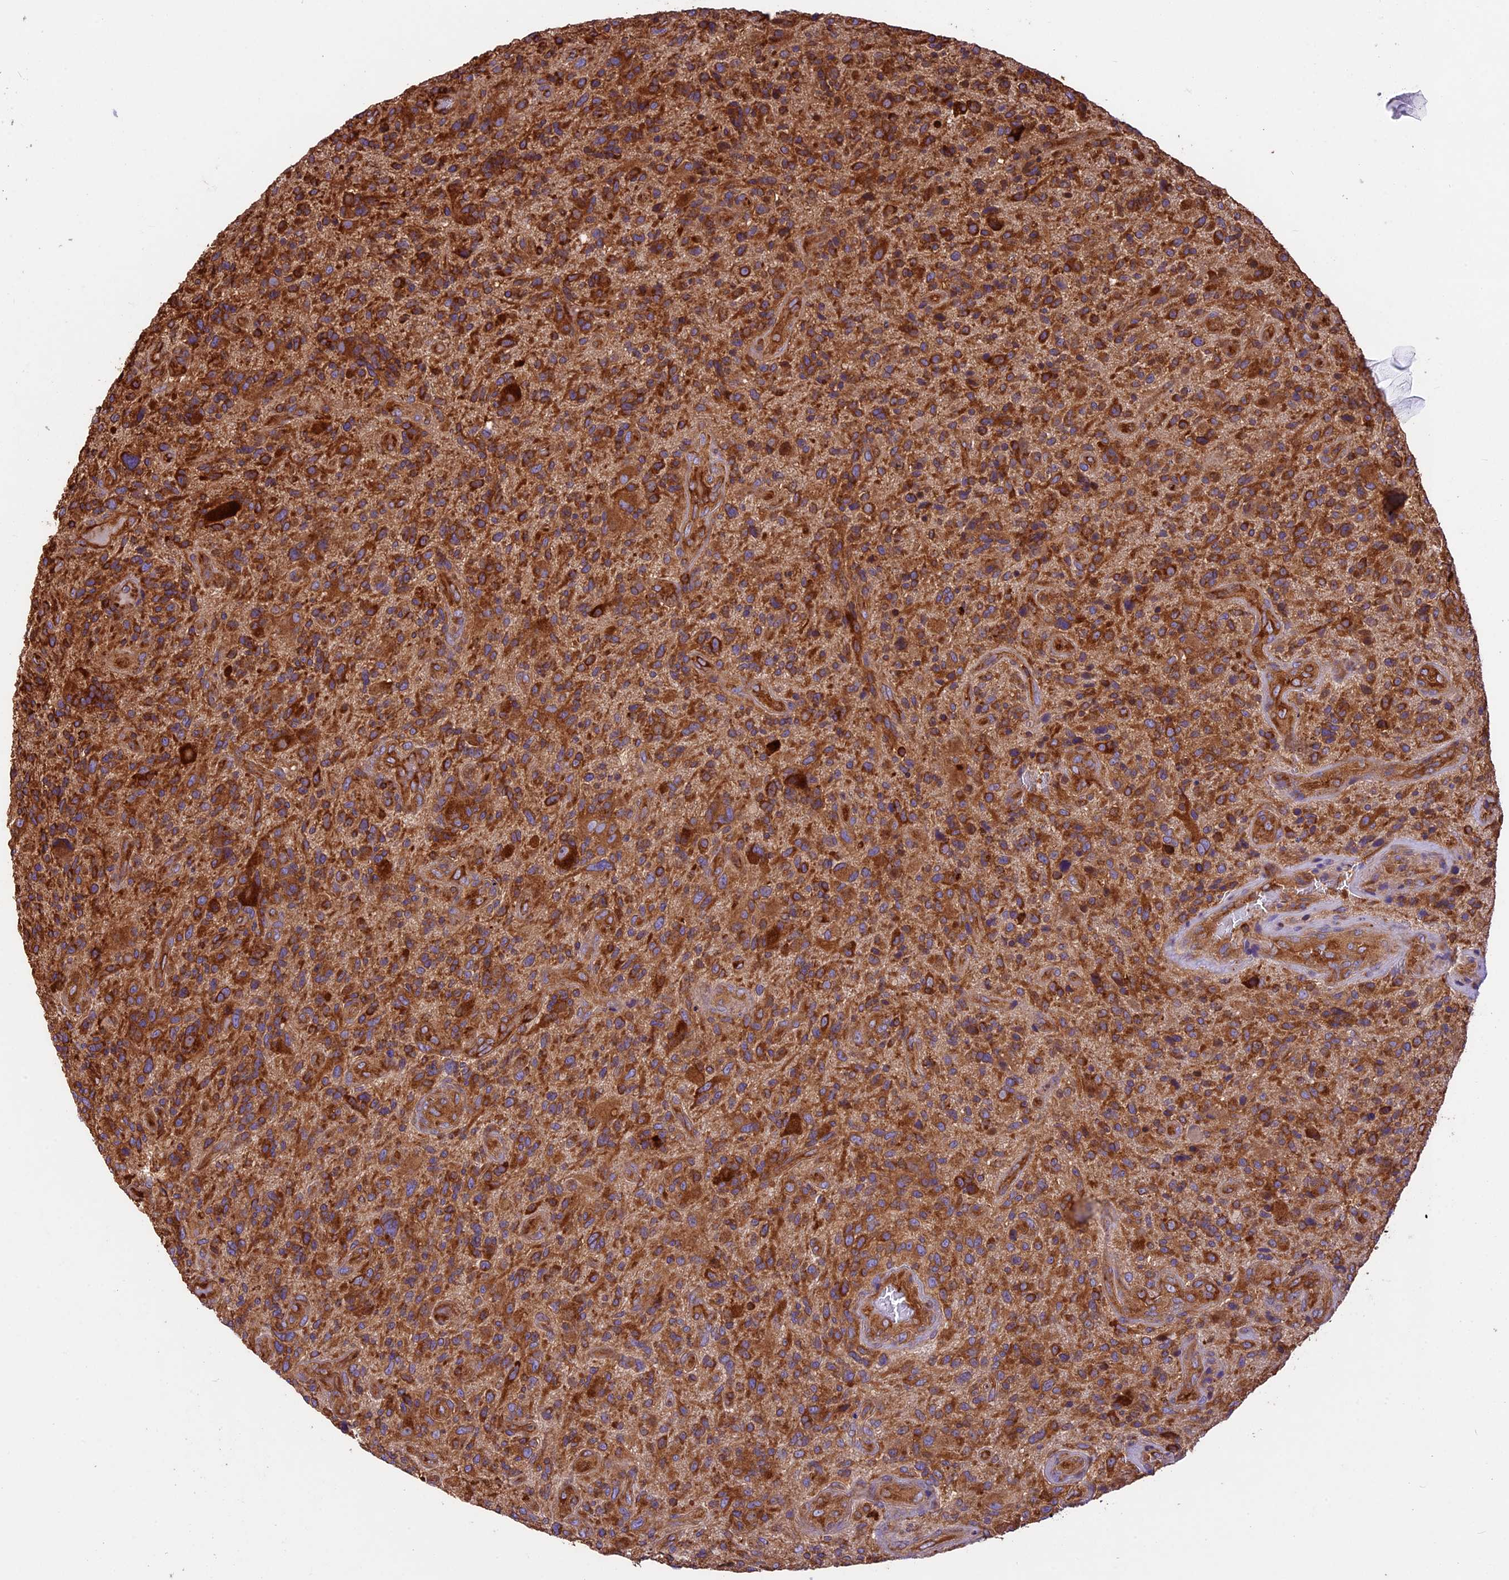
{"staining": {"intensity": "strong", "quantity": ">75%", "location": "cytoplasmic/membranous"}, "tissue": "glioma", "cell_type": "Tumor cells", "image_type": "cancer", "snomed": [{"axis": "morphology", "description": "Glioma, malignant, High grade"}, {"axis": "topography", "description": "Brain"}], "caption": "IHC of malignant glioma (high-grade) displays high levels of strong cytoplasmic/membranous staining in about >75% of tumor cells.", "gene": "KARS1", "patient": {"sex": "male", "age": 47}}